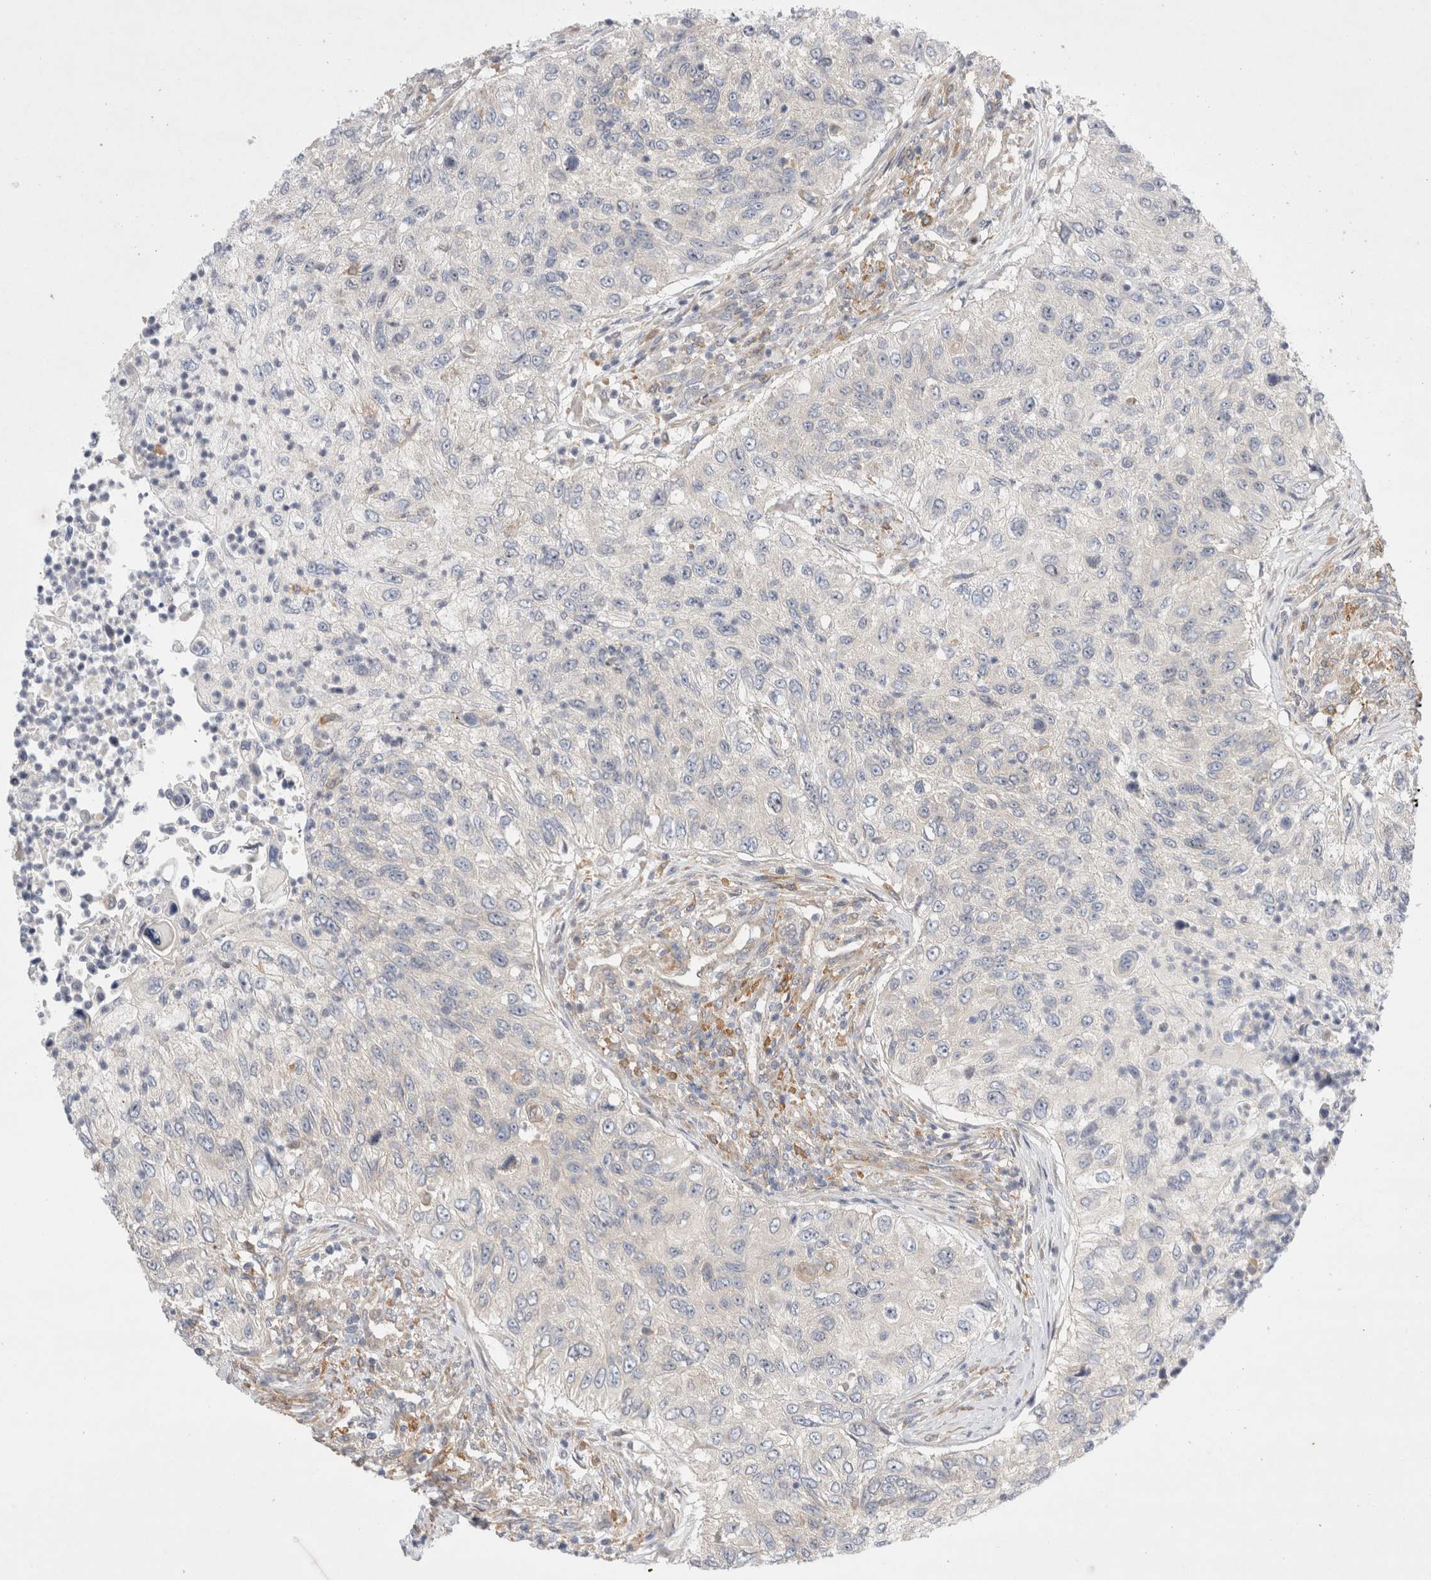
{"staining": {"intensity": "negative", "quantity": "none", "location": "none"}, "tissue": "urothelial cancer", "cell_type": "Tumor cells", "image_type": "cancer", "snomed": [{"axis": "morphology", "description": "Urothelial carcinoma, High grade"}, {"axis": "topography", "description": "Urinary bladder"}], "caption": "Urothelial cancer stained for a protein using IHC displays no staining tumor cells.", "gene": "CDCA7L", "patient": {"sex": "female", "age": 60}}